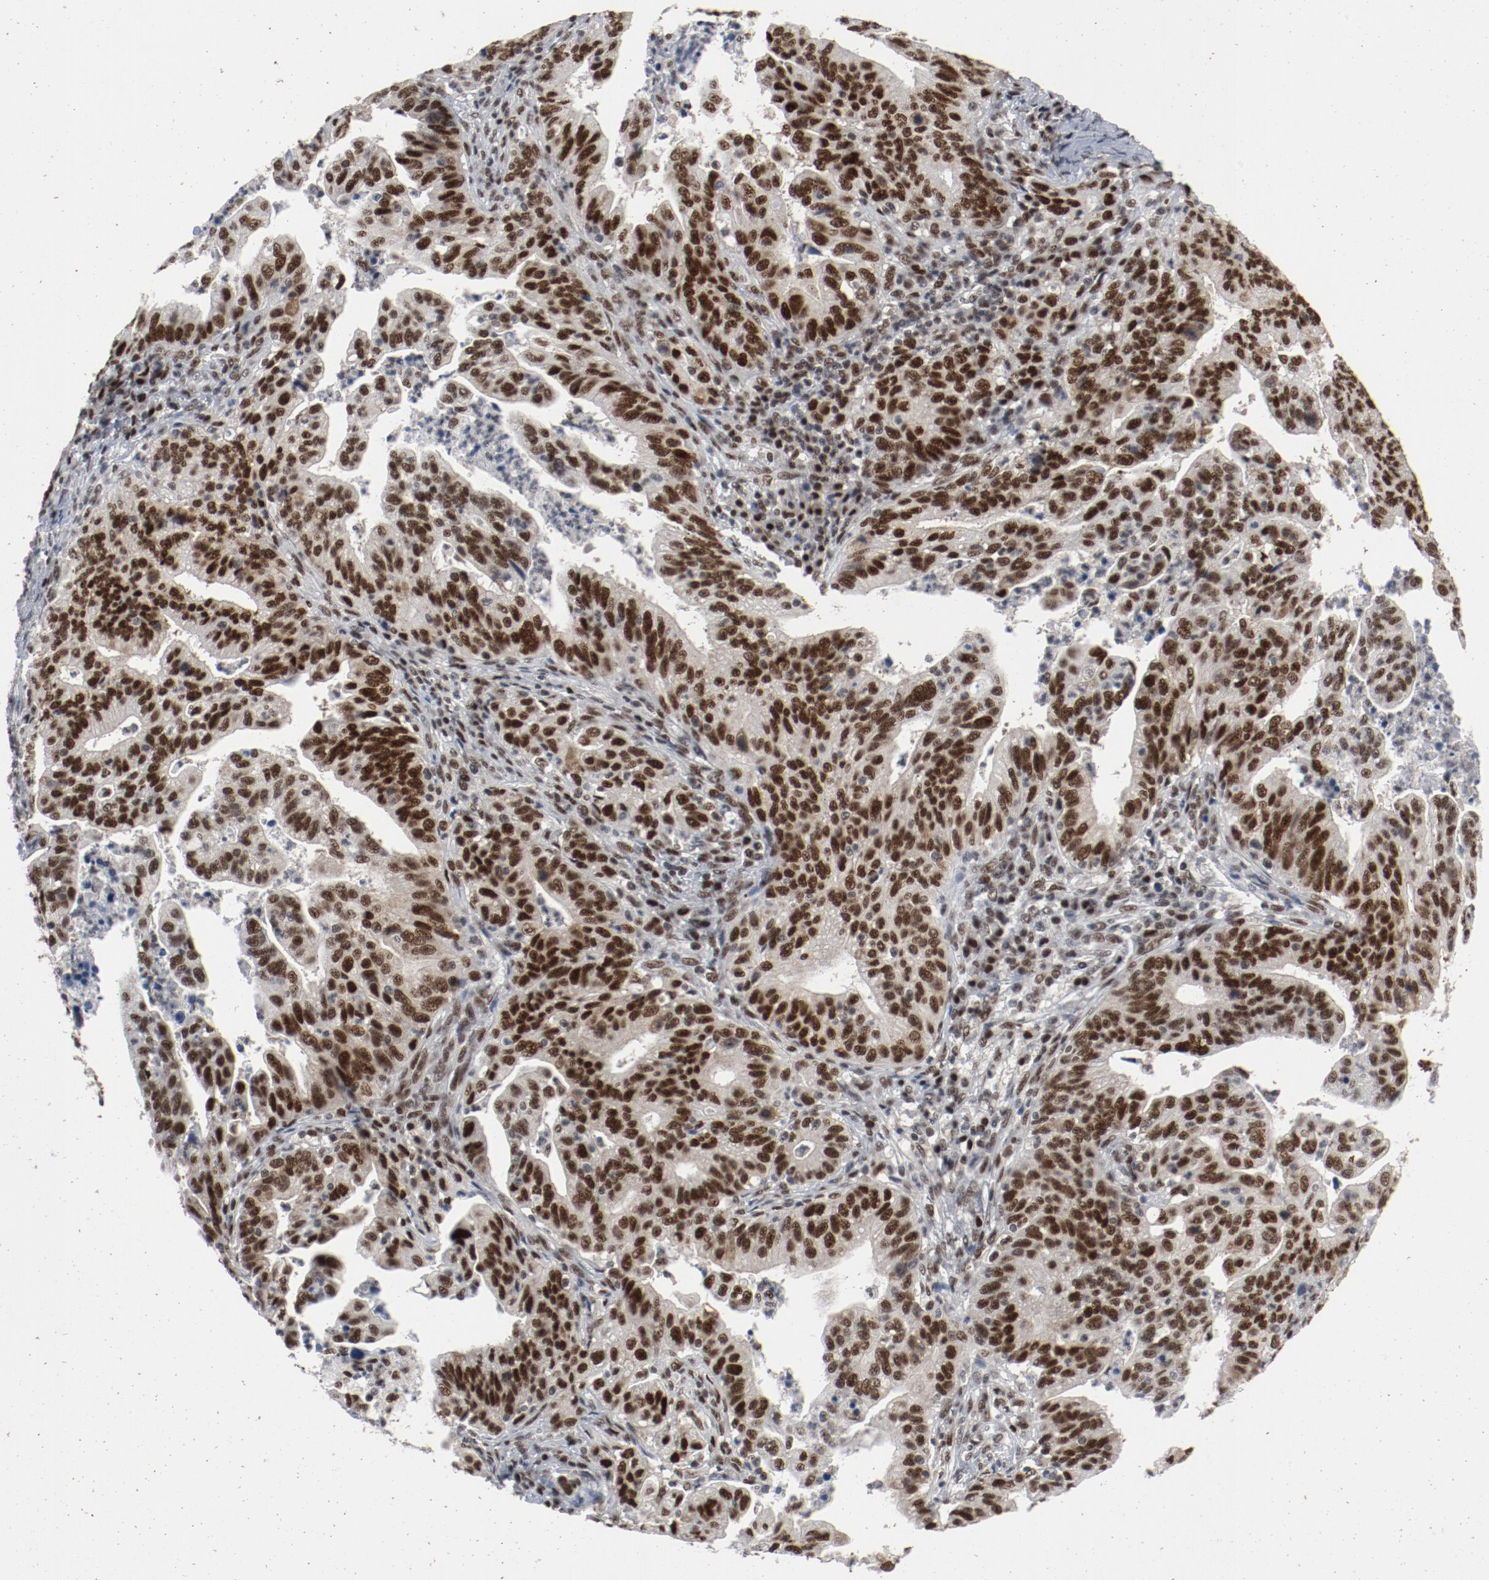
{"staining": {"intensity": "strong", "quantity": ">75%", "location": "nuclear"}, "tissue": "stomach cancer", "cell_type": "Tumor cells", "image_type": "cancer", "snomed": [{"axis": "morphology", "description": "Adenocarcinoma, NOS"}, {"axis": "topography", "description": "Stomach, upper"}], "caption": "About >75% of tumor cells in adenocarcinoma (stomach) demonstrate strong nuclear protein positivity as visualized by brown immunohistochemical staining.", "gene": "JMJD6", "patient": {"sex": "female", "age": 50}}